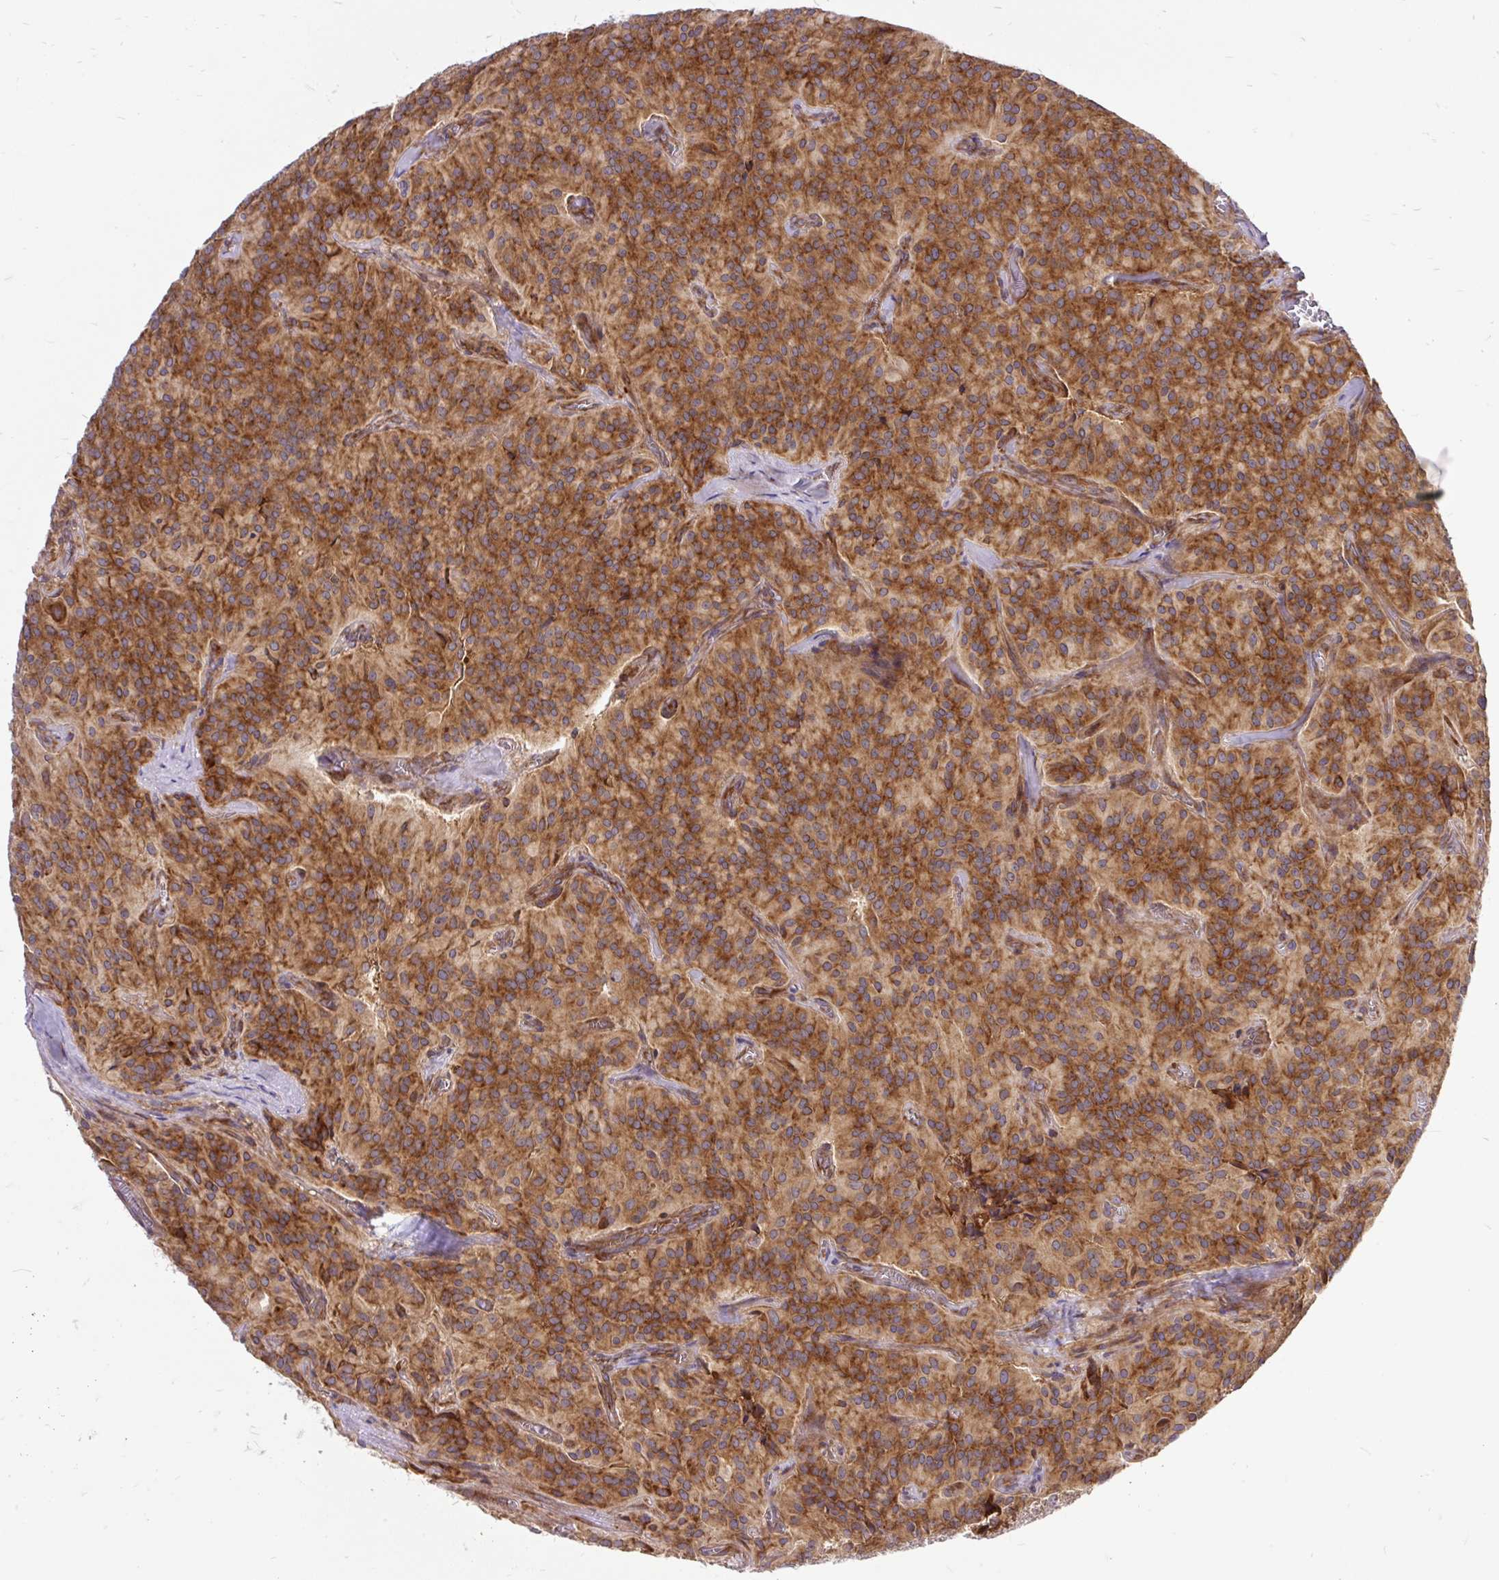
{"staining": {"intensity": "strong", "quantity": "25%-75%", "location": "cytoplasmic/membranous"}, "tissue": "glioma", "cell_type": "Tumor cells", "image_type": "cancer", "snomed": [{"axis": "morphology", "description": "Glioma, malignant, Low grade"}, {"axis": "topography", "description": "Brain"}], "caption": "IHC (DAB) staining of glioma demonstrates strong cytoplasmic/membranous protein expression in about 25%-75% of tumor cells.", "gene": "TRIM17", "patient": {"sex": "male", "age": 42}}